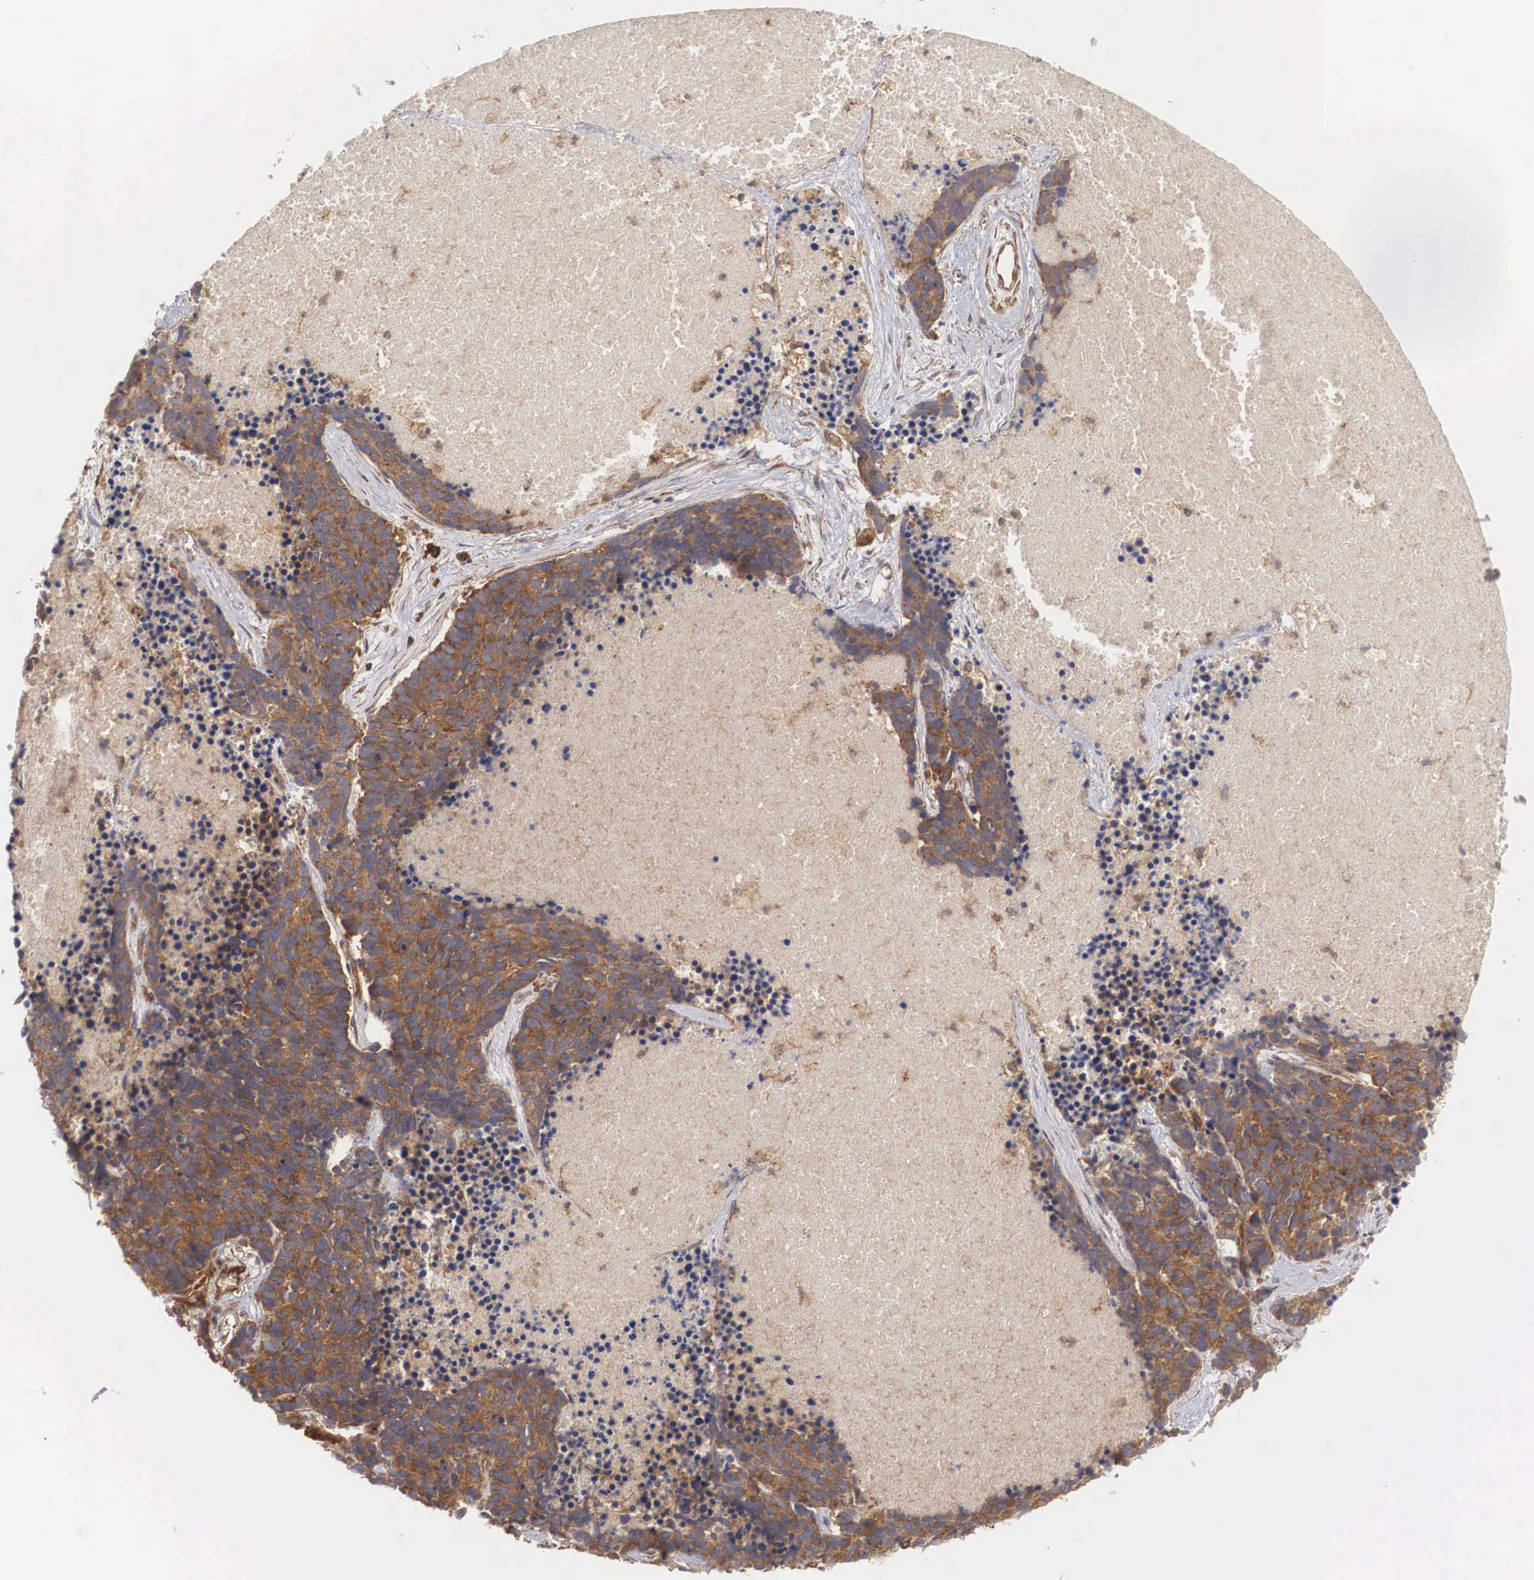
{"staining": {"intensity": "moderate", "quantity": ">75%", "location": "cytoplasmic/membranous"}, "tissue": "lung cancer", "cell_type": "Tumor cells", "image_type": "cancer", "snomed": [{"axis": "morphology", "description": "Neoplasm, malignant, NOS"}, {"axis": "topography", "description": "Lung"}], "caption": "Lung cancer stained for a protein reveals moderate cytoplasmic/membranous positivity in tumor cells.", "gene": "ARMCX4", "patient": {"sex": "female", "age": 75}}